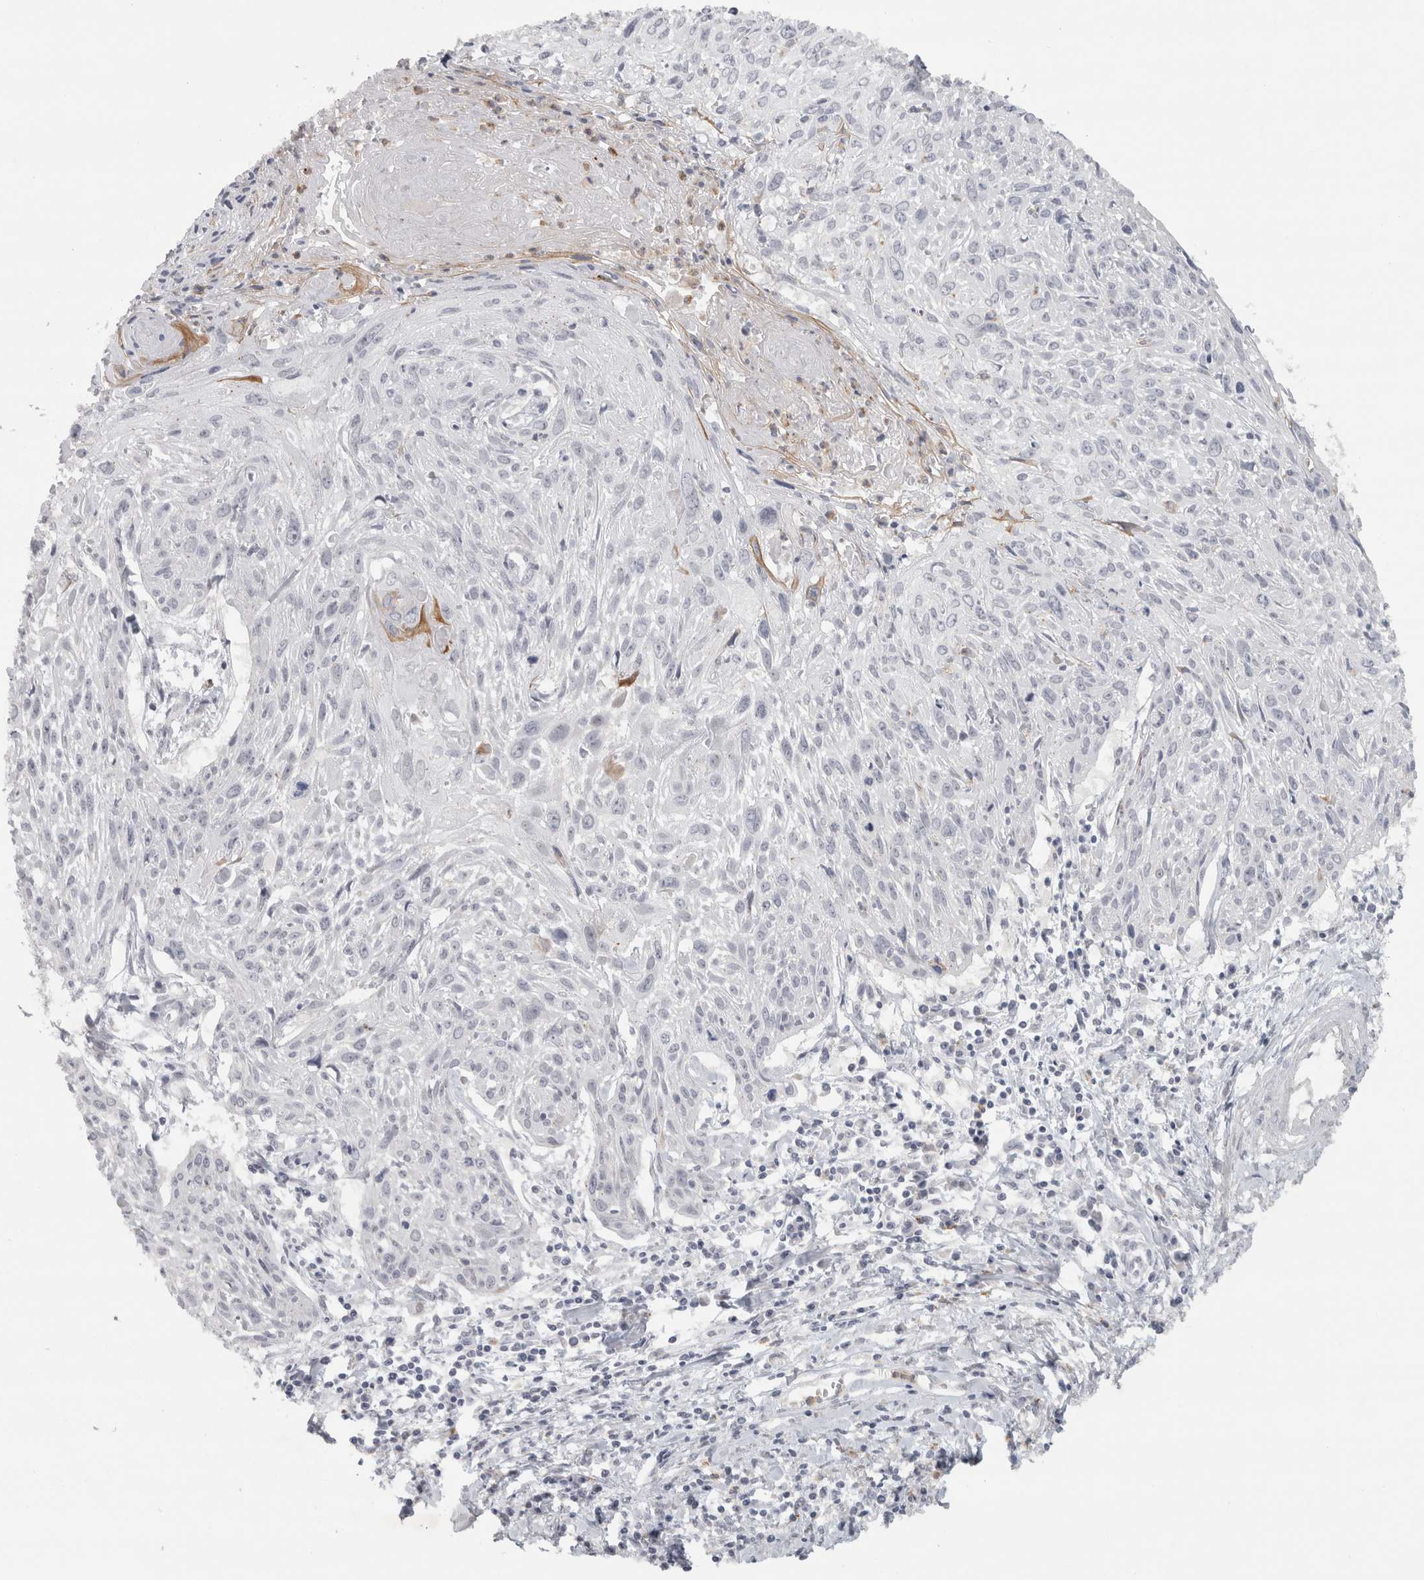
{"staining": {"intensity": "negative", "quantity": "none", "location": "none"}, "tissue": "cervical cancer", "cell_type": "Tumor cells", "image_type": "cancer", "snomed": [{"axis": "morphology", "description": "Squamous cell carcinoma, NOS"}, {"axis": "topography", "description": "Cervix"}], "caption": "Immunohistochemistry (IHC) histopathology image of squamous cell carcinoma (cervical) stained for a protein (brown), which shows no expression in tumor cells.", "gene": "PTPRN2", "patient": {"sex": "female", "age": 51}}